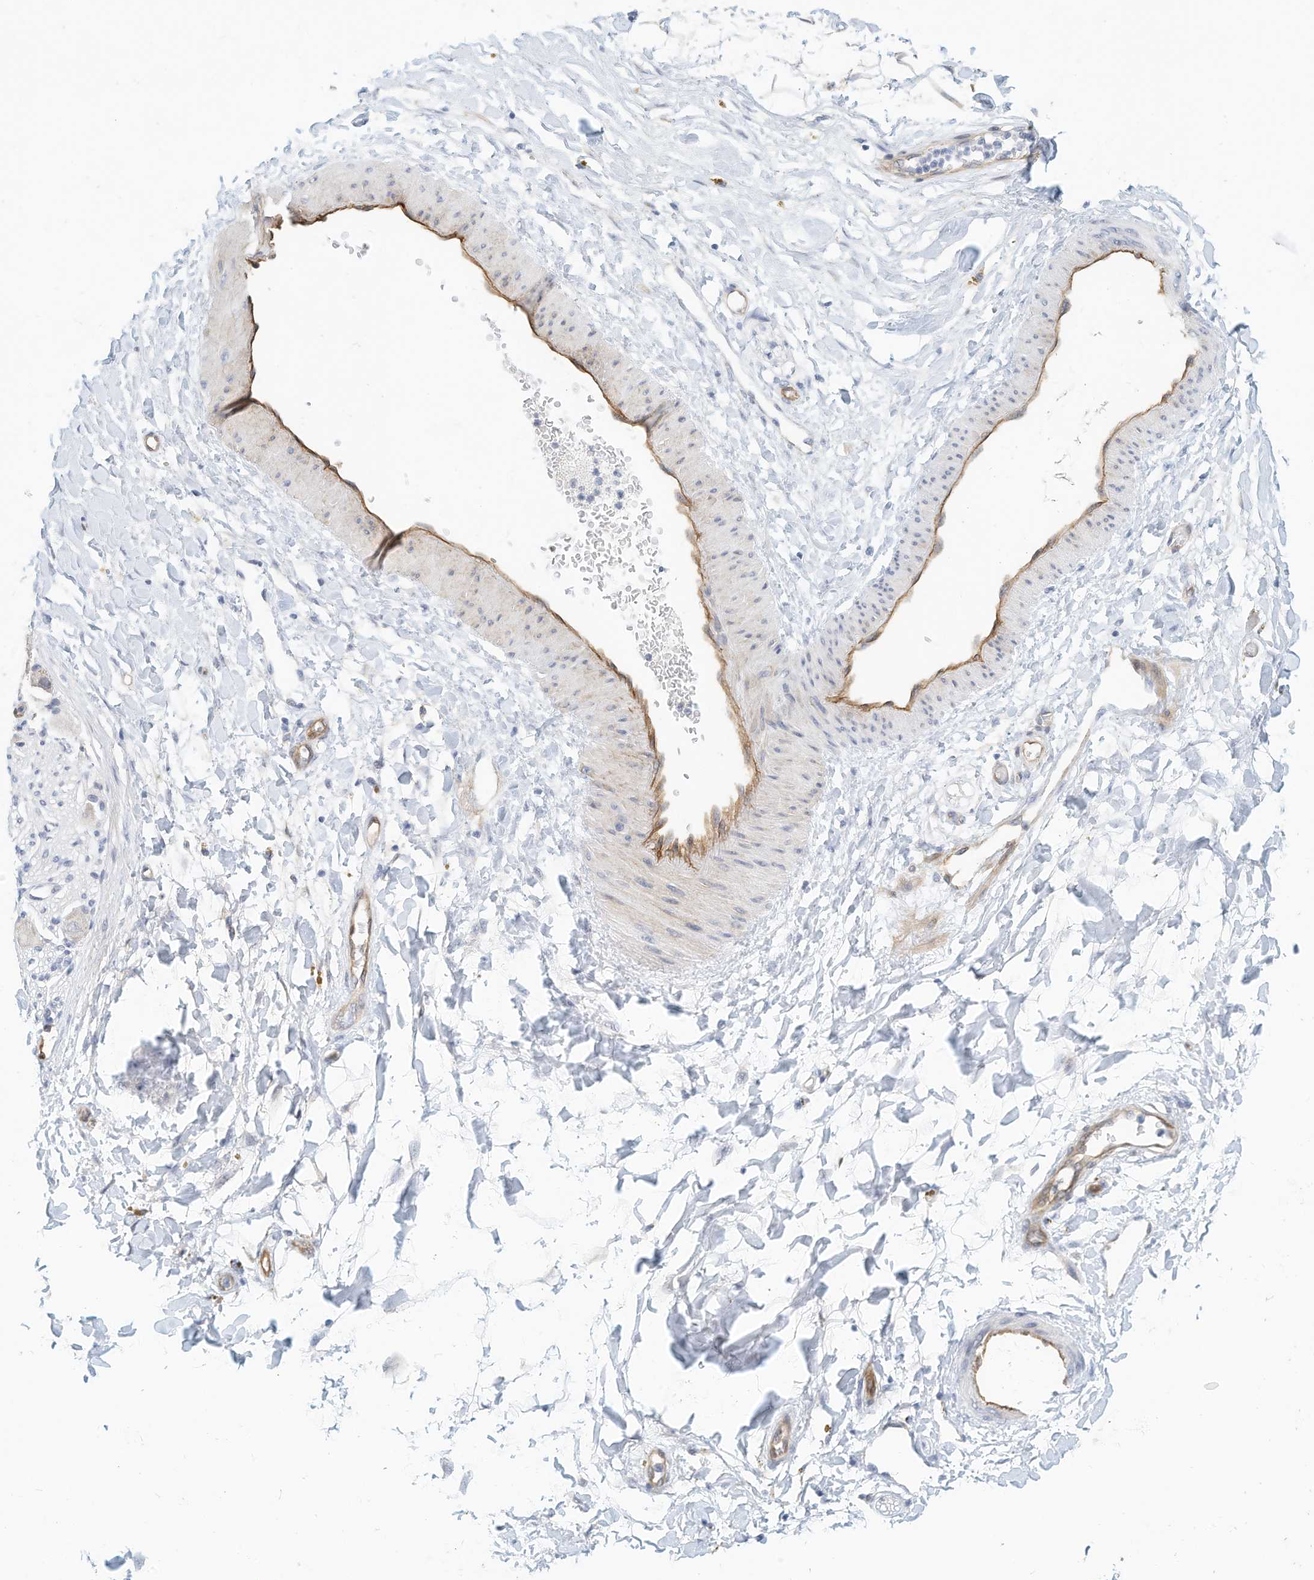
{"staining": {"intensity": "negative", "quantity": "none", "location": "none"}, "tissue": "adipose tissue", "cell_type": "Adipocytes", "image_type": "normal", "snomed": [{"axis": "morphology", "description": "Normal tissue, NOS"}, {"axis": "topography", "description": "Kidney"}, {"axis": "topography", "description": "Peripheral nerve tissue"}], "caption": "Immunohistochemistry (IHC) histopathology image of unremarkable adipose tissue: adipose tissue stained with DAB (3,3'-diaminobenzidine) shows no significant protein expression in adipocytes. (Stains: DAB (3,3'-diaminobenzidine) immunohistochemistry with hematoxylin counter stain, Microscopy: brightfield microscopy at high magnification).", "gene": "ARHGAP28", "patient": {"sex": "male", "age": 7}}